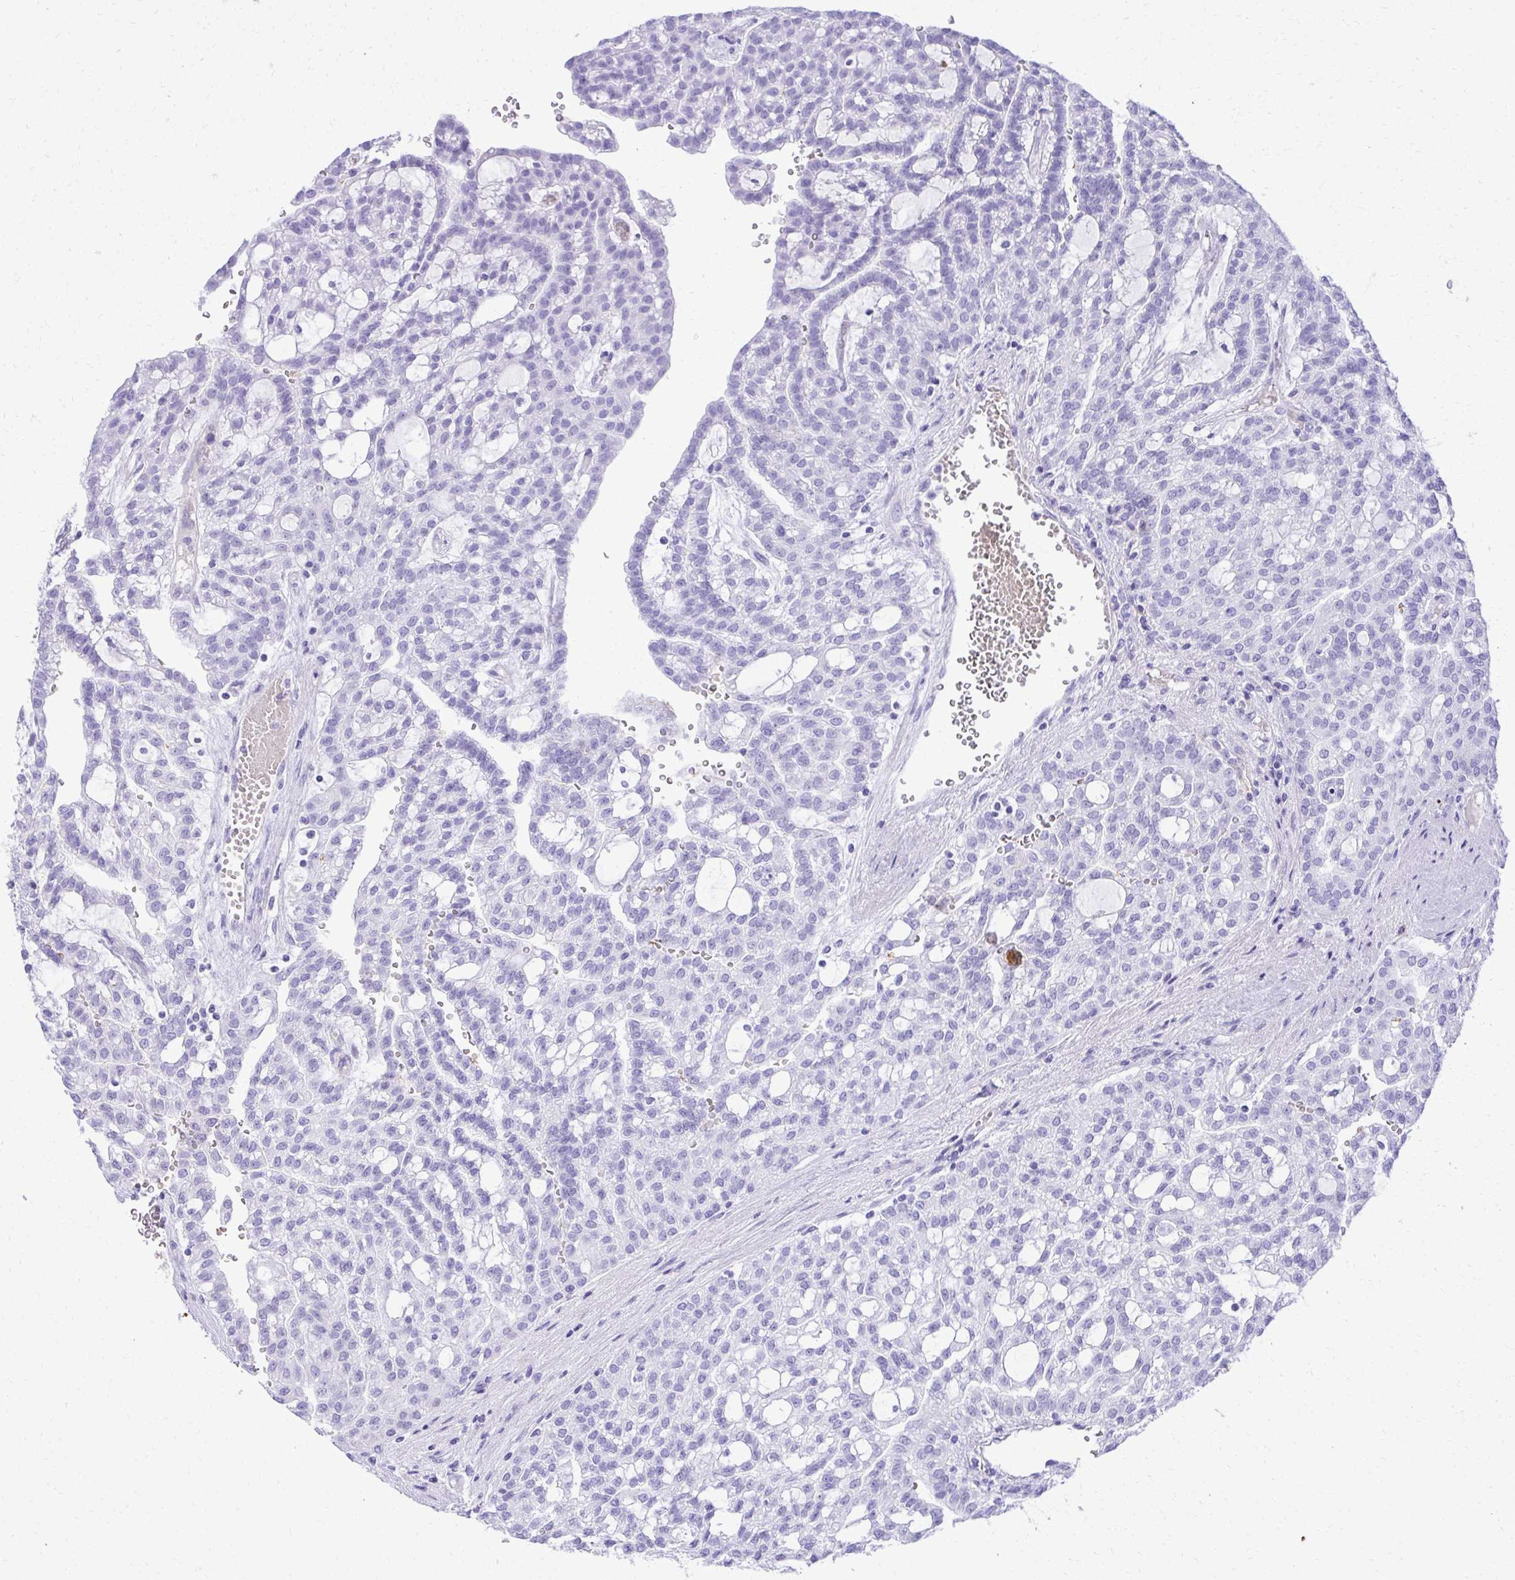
{"staining": {"intensity": "negative", "quantity": "none", "location": "none"}, "tissue": "renal cancer", "cell_type": "Tumor cells", "image_type": "cancer", "snomed": [{"axis": "morphology", "description": "Adenocarcinoma, NOS"}, {"axis": "topography", "description": "Kidney"}], "caption": "The immunohistochemistry (IHC) micrograph has no significant expression in tumor cells of adenocarcinoma (renal) tissue. The staining is performed using DAB (3,3'-diaminobenzidine) brown chromogen with nuclei counter-stained in using hematoxylin.", "gene": "PITPNM3", "patient": {"sex": "male", "age": 63}}